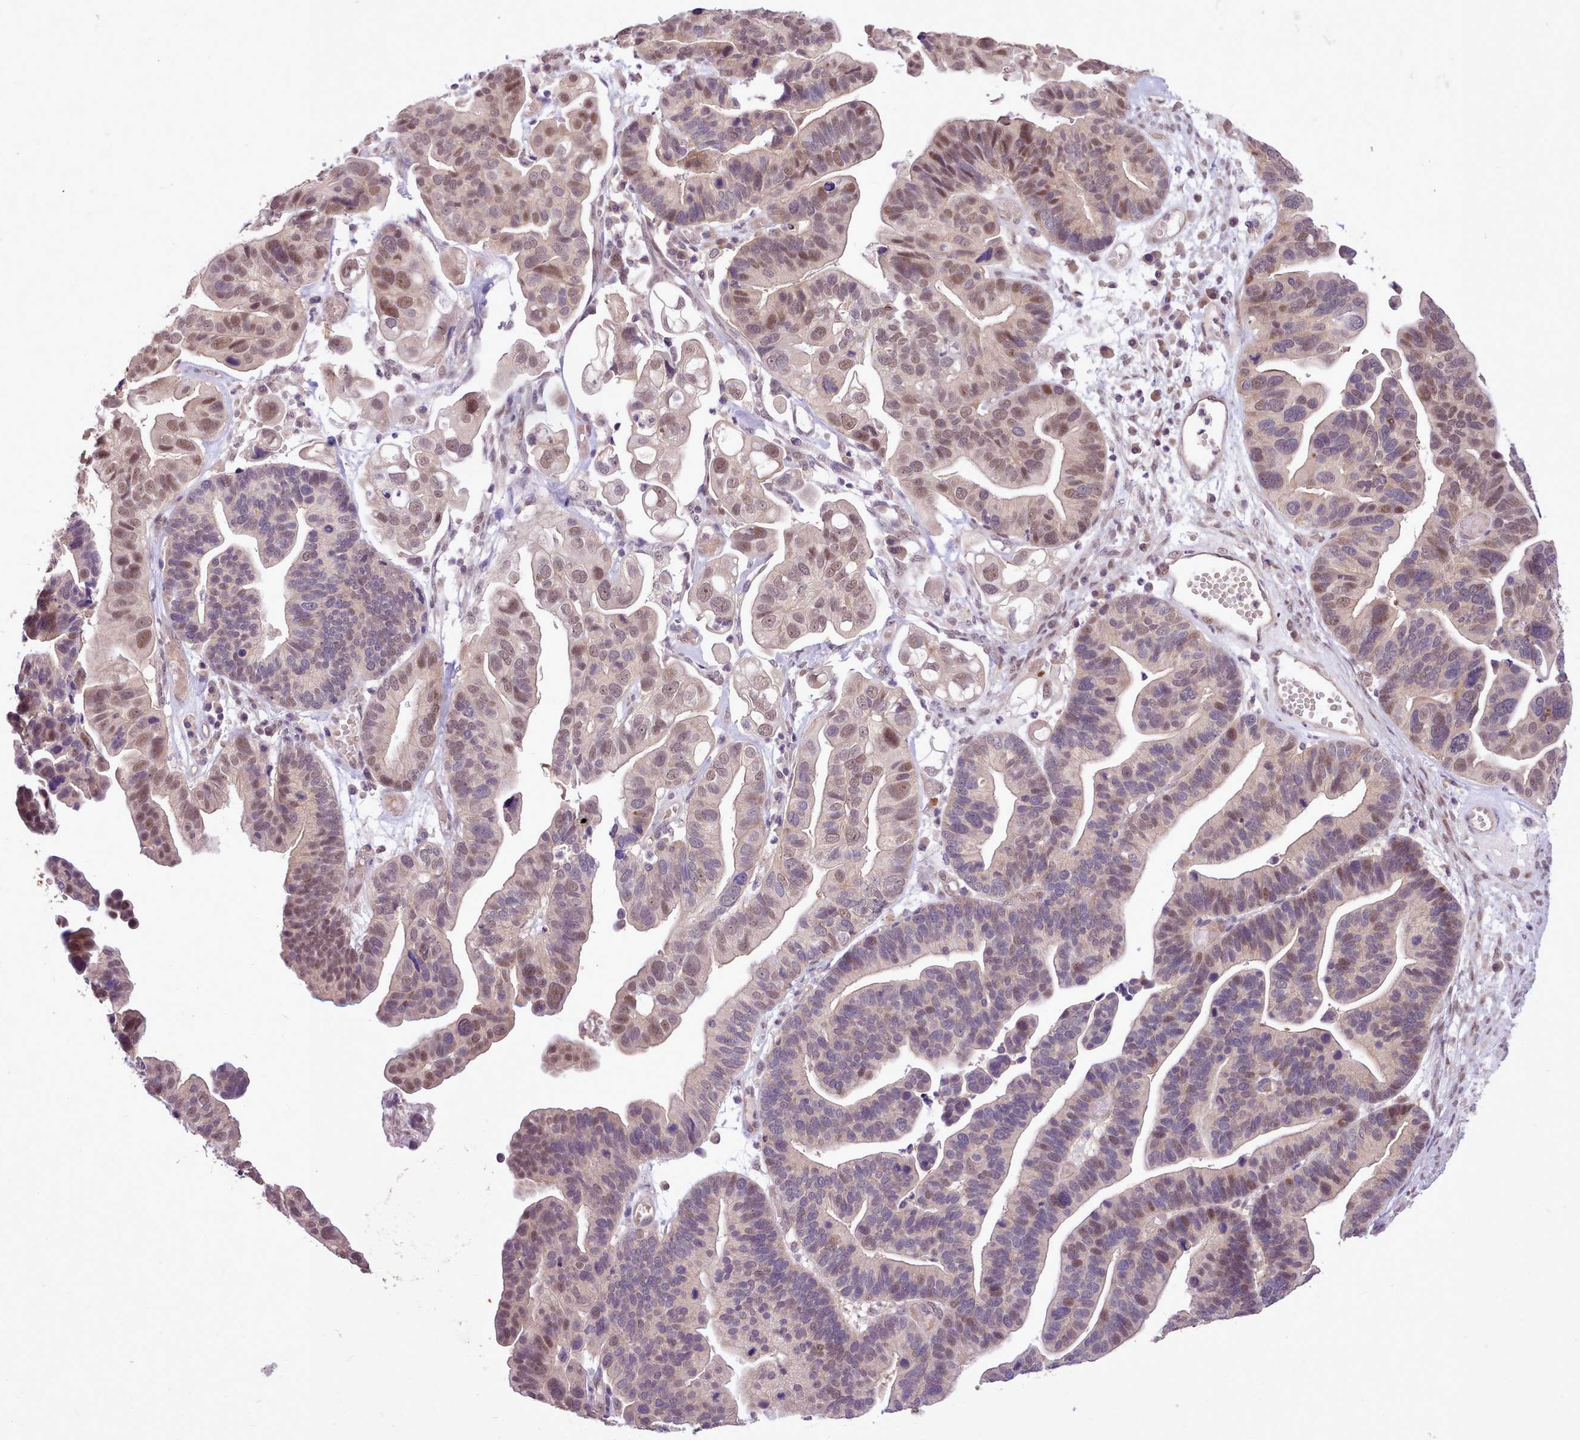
{"staining": {"intensity": "moderate", "quantity": "25%-75%", "location": "nuclear"}, "tissue": "ovarian cancer", "cell_type": "Tumor cells", "image_type": "cancer", "snomed": [{"axis": "morphology", "description": "Cystadenocarcinoma, serous, NOS"}, {"axis": "topography", "description": "Ovary"}], "caption": "Immunohistochemistry (IHC) histopathology image of serous cystadenocarcinoma (ovarian) stained for a protein (brown), which demonstrates medium levels of moderate nuclear staining in approximately 25%-75% of tumor cells.", "gene": "ZNF607", "patient": {"sex": "female", "age": 56}}